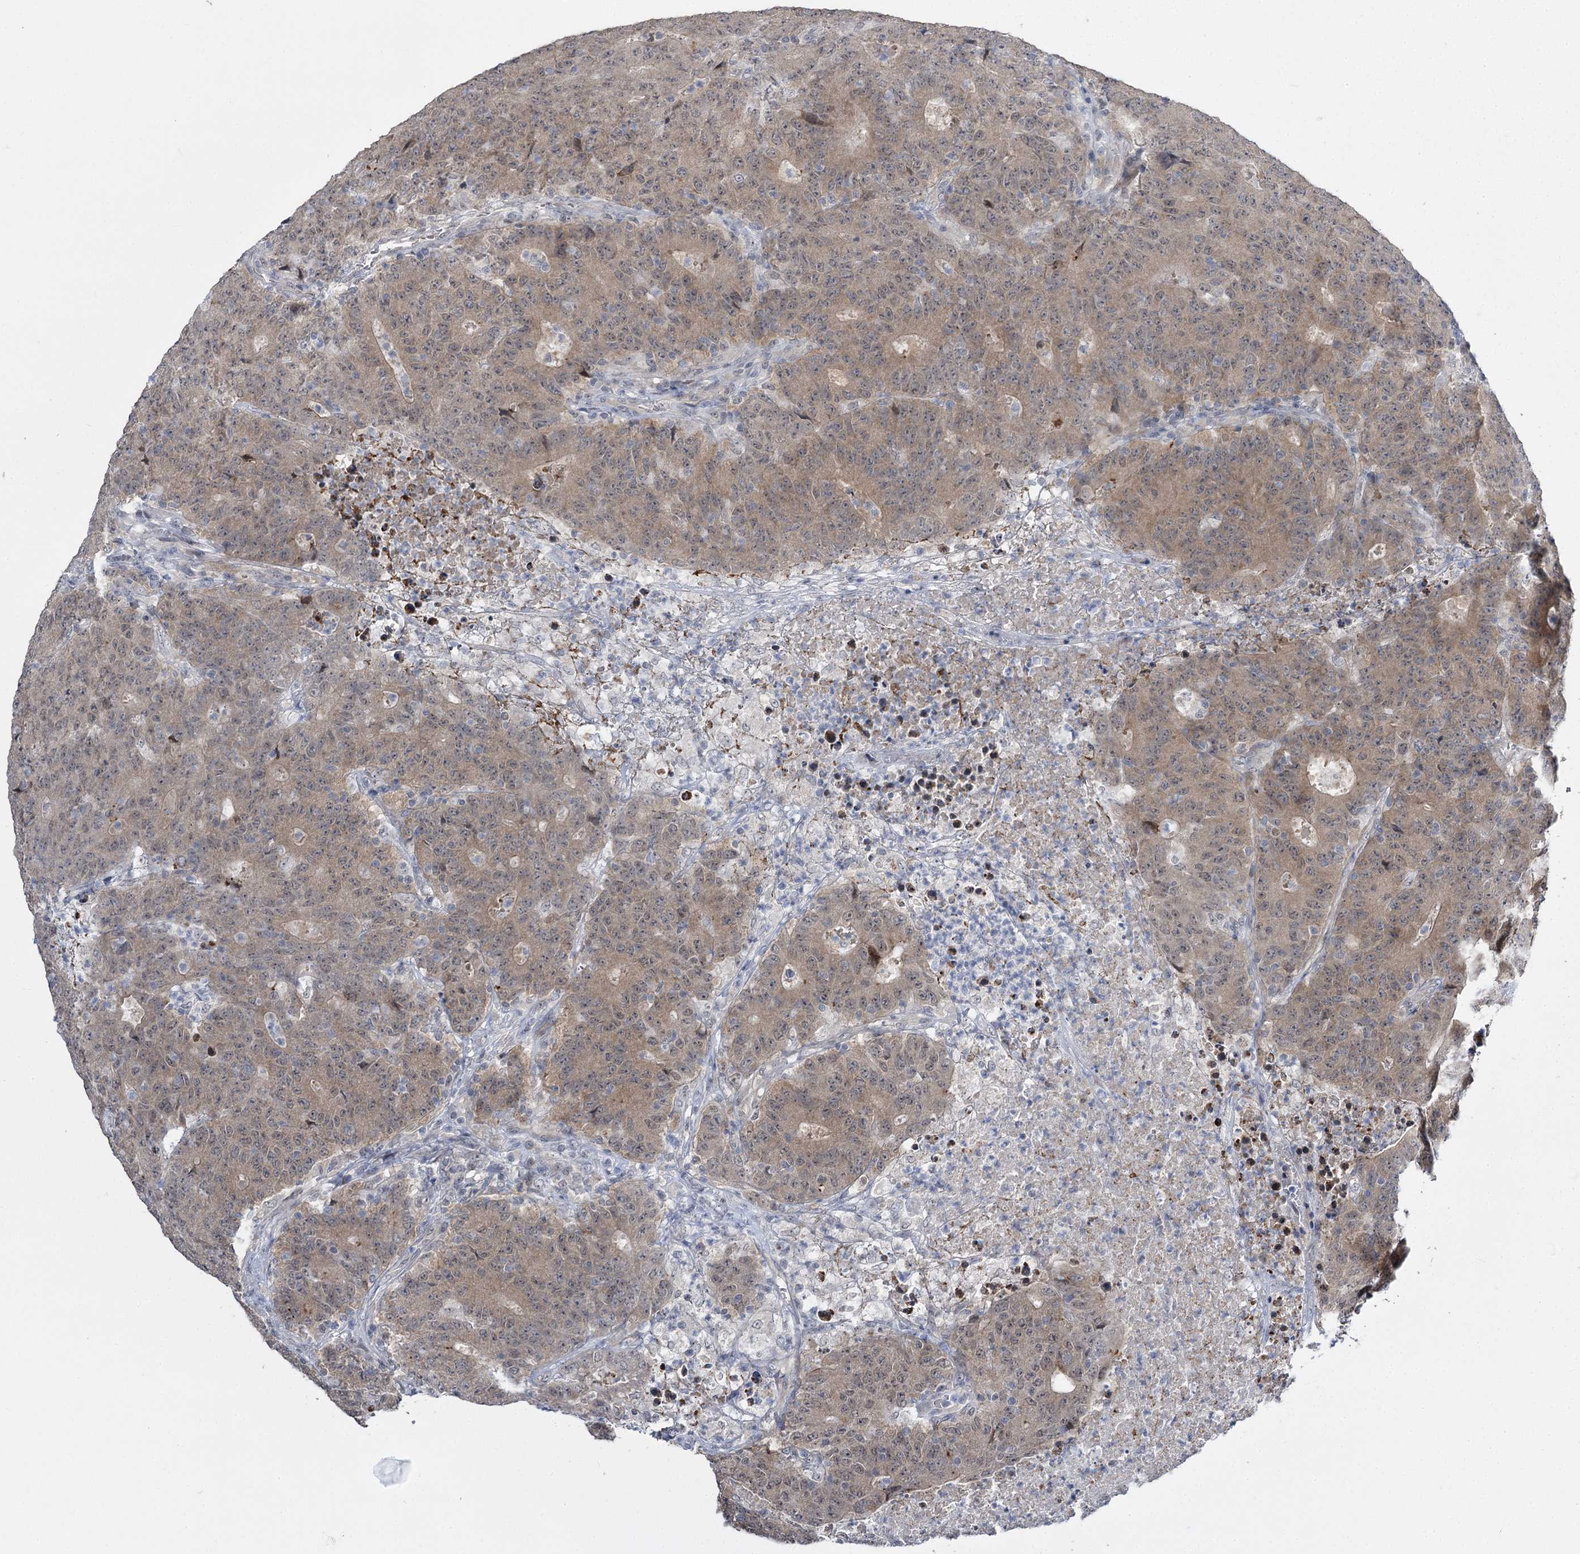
{"staining": {"intensity": "weak", "quantity": ">75%", "location": "cytoplasmic/membranous"}, "tissue": "colorectal cancer", "cell_type": "Tumor cells", "image_type": "cancer", "snomed": [{"axis": "morphology", "description": "Adenocarcinoma, NOS"}, {"axis": "topography", "description": "Colon"}], "caption": "Immunohistochemical staining of human adenocarcinoma (colorectal) reveals low levels of weak cytoplasmic/membranous expression in approximately >75% of tumor cells.", "gene": "PHYHIPL", "patient": {"sex": "female", "age": 75}}